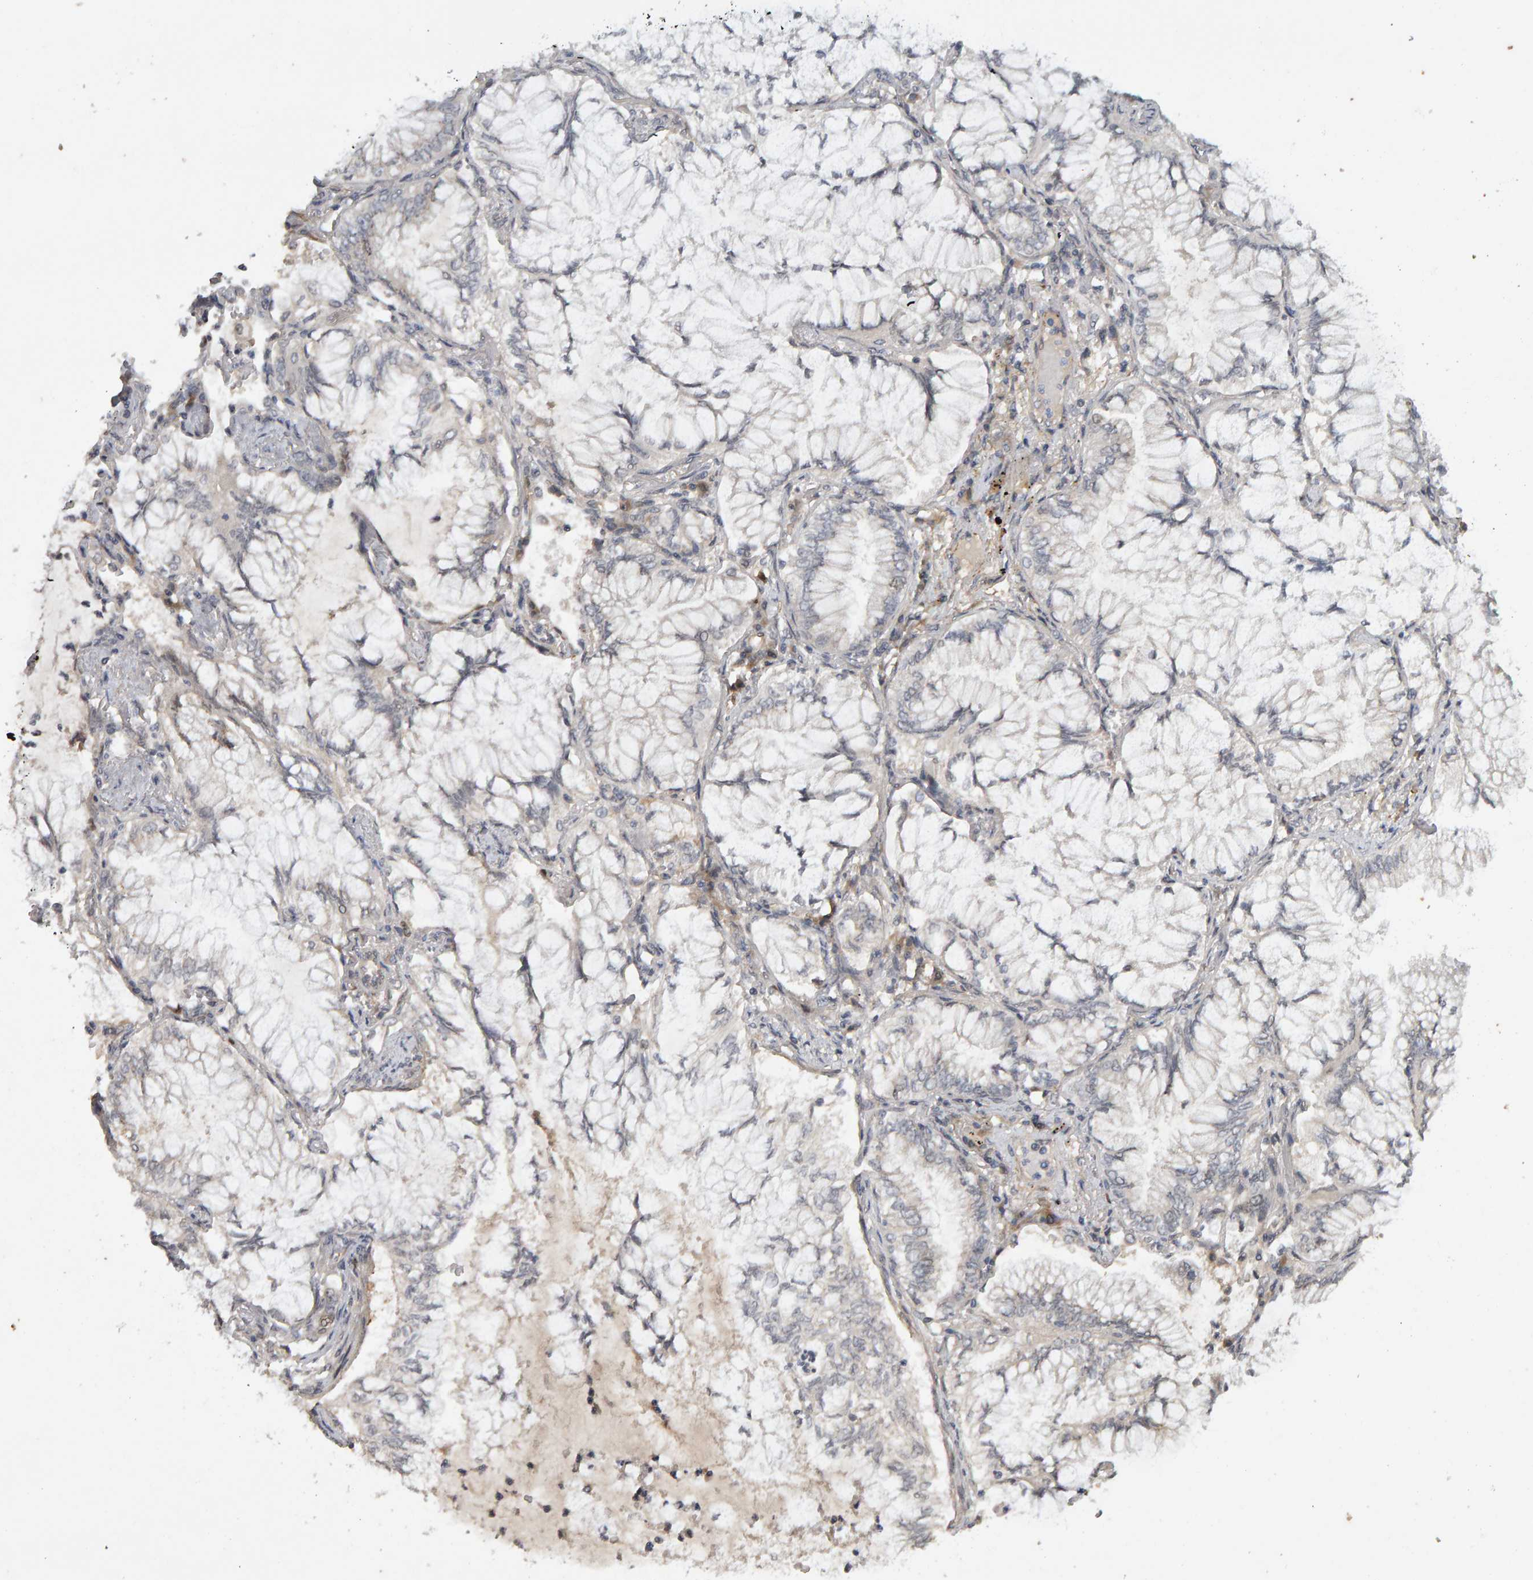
{"staining": {"intensity": "negative", "quantity": "none", "location": "none"}, "tissue": "lung cancer", "cell_type": "Tumor cells", "image_type": "cancer", "snomed": [{"axis": "morphology", "description": "Adenocarcinoma, NOS"}, {"axis": "topography", "description": "Lung"}], "caption": "Immunohistochemistry micrograph of neoplastic tissue: lung cancer (adenocarcinoma) stained with DAB reveals no significant protein expression in tumor cells.", "gene": "CDCA5", "patient": {"sex": "female", "age": 70}}